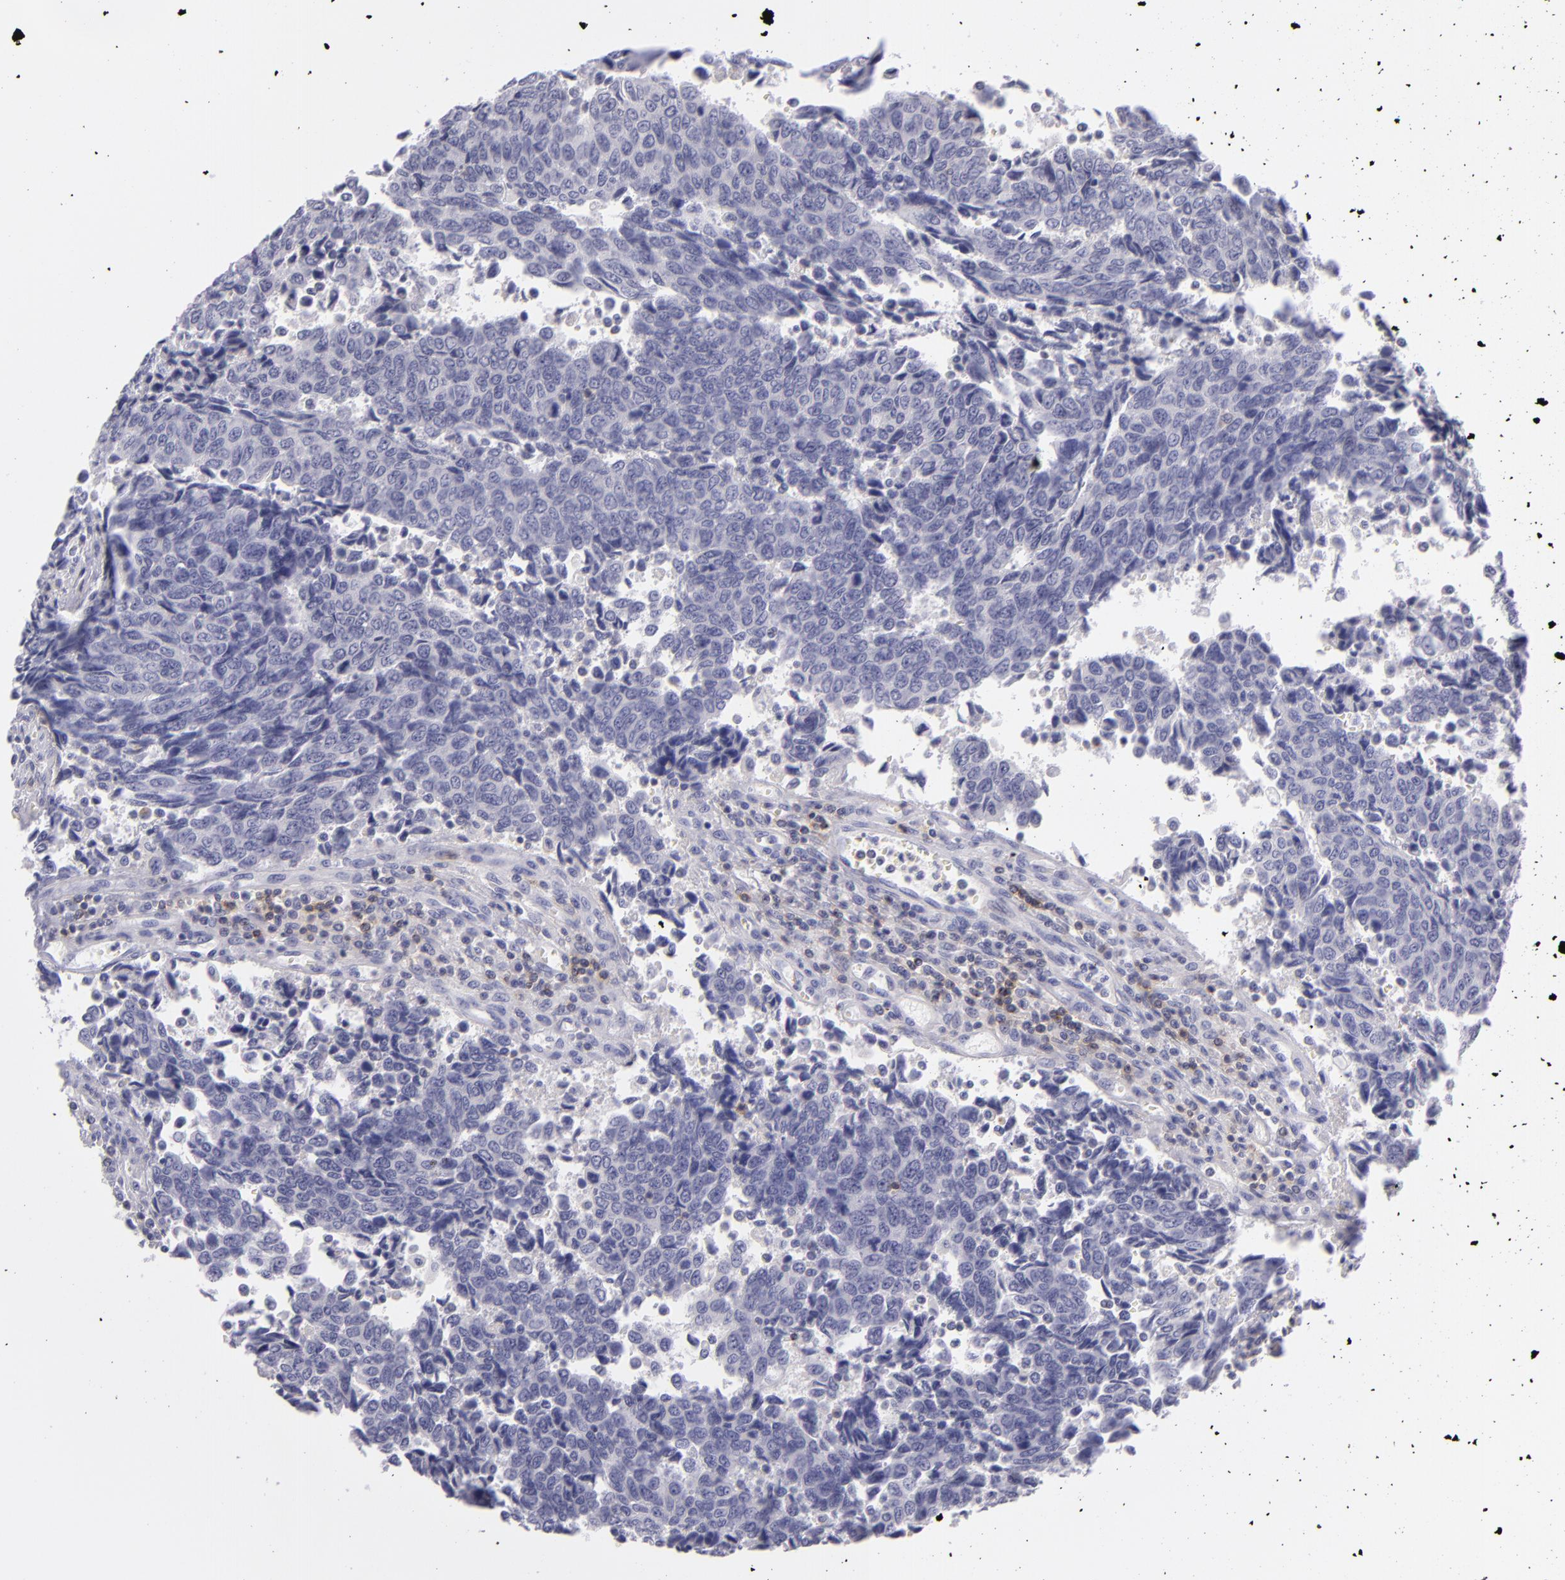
{"staining": {"intensity": "negative", "quantity": "none", "location": "none"}, "tissue": "urothelial cancer", "cell_type": "Tumor cells", "image_type": "cancer", "snomed": [{"axis": "morphology", "description": "Urothelial carcinoma, High grade"}, {"axis": "topography", "description": "Urinary bladder"}], "caption": "The photomicrograph reveals no staining of tumor cells in urothelial cancer.", "gene": "CD48", "patient": {"sex": "male", "age": 86}}